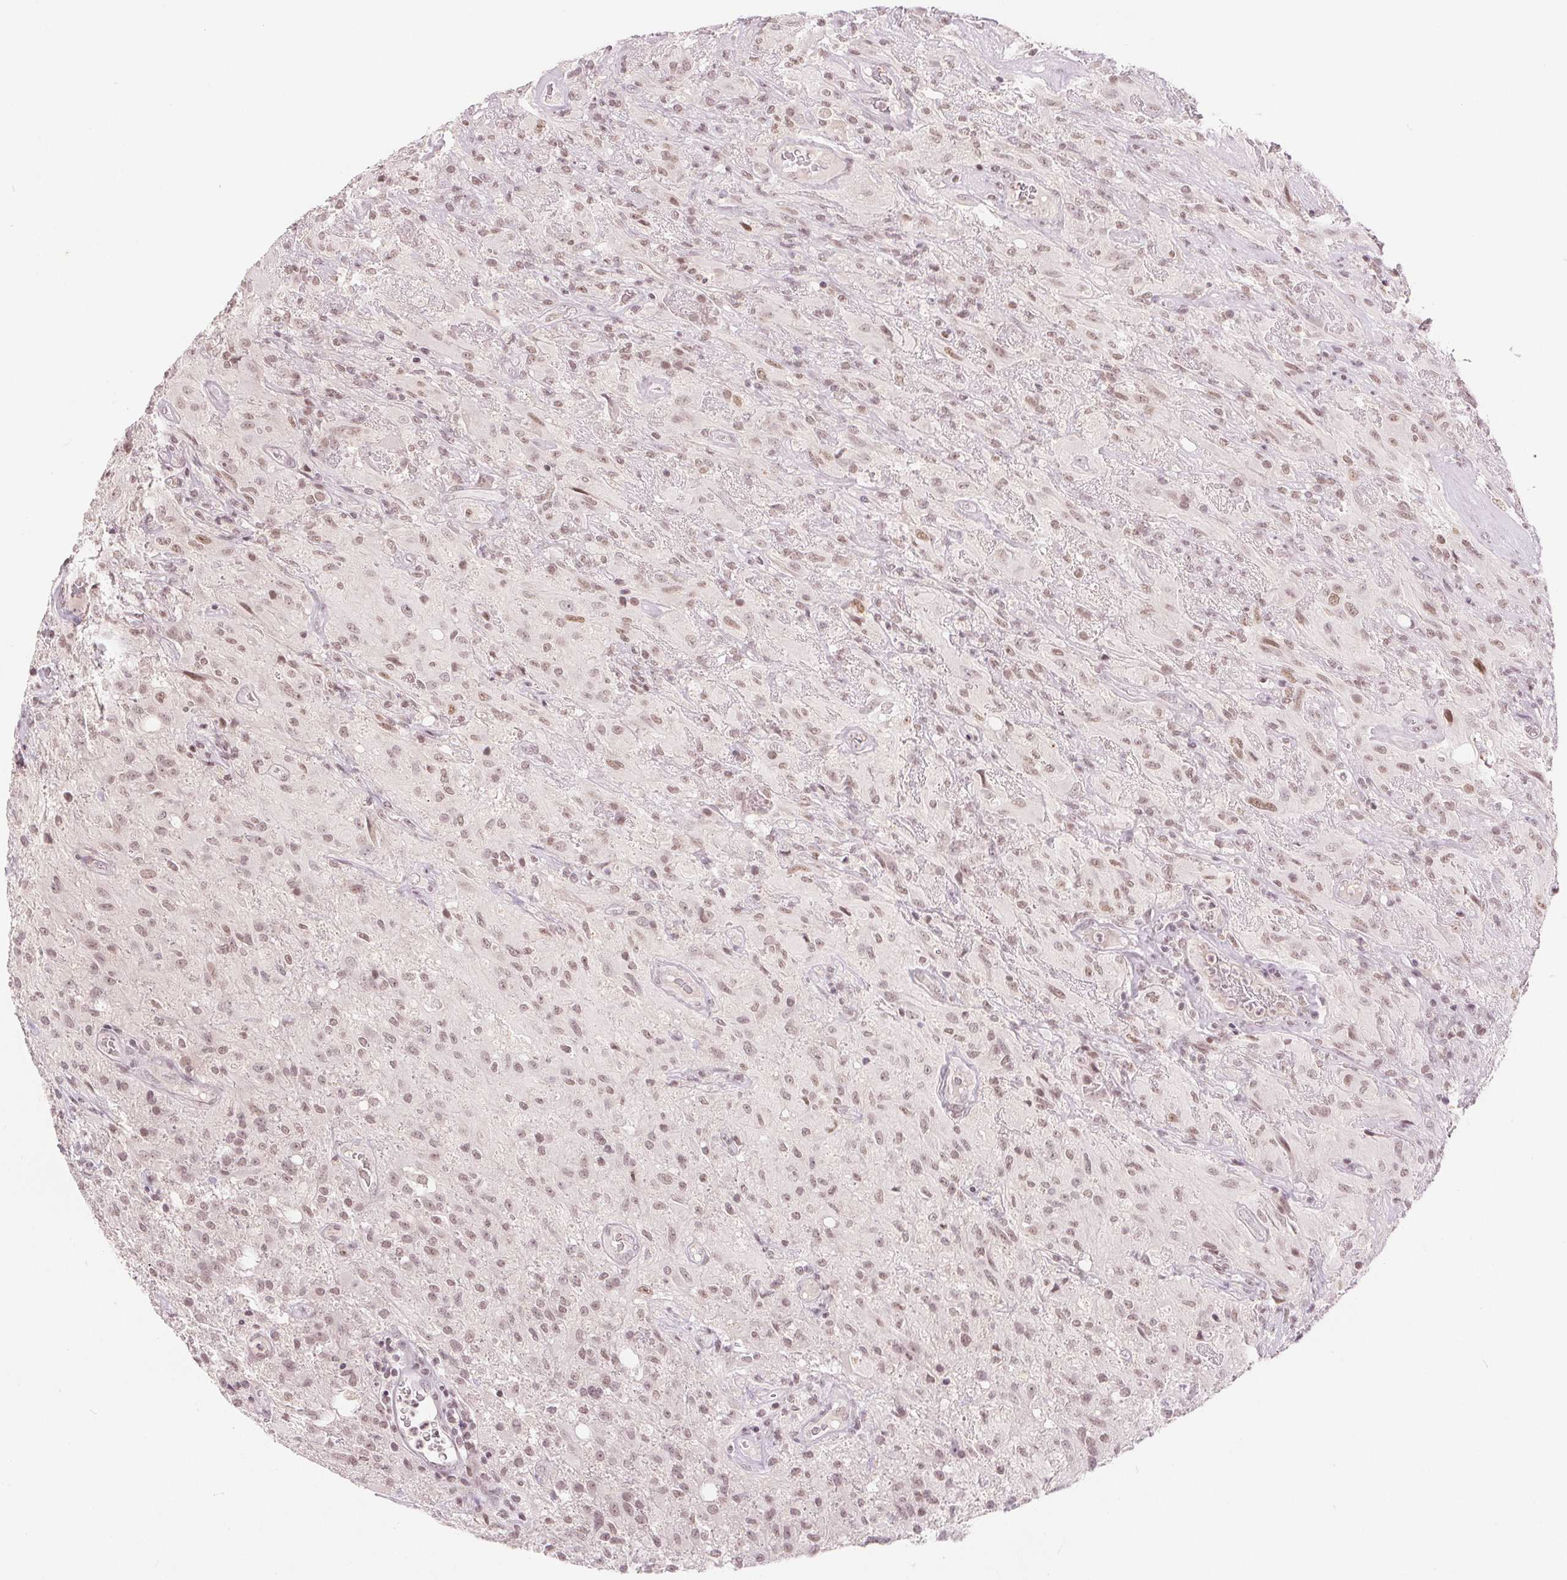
{"staining": {"intensity": "weak", "quantity": ">75%", "location": "nuclear"}, "tissue": "glioma", "cell_type": "Tumor cells", "image_type": "cancer", "snomed": [{"axis": "morphology", "description": "Glioma, malignant, High grade"}, {"axis": "topography", "description": "Brain"}], "caption": "IHC staining of malignant glioma (high-grade), which demonstrates low levels of weak nuclear staining in about >75% of tumor cells indicating weak nuclear protein staining. The staining was performed using DAB (brown) for protein detection and nuclei were counterstained in hematoxylin (blue).", "gene": "DEK", "patient": {"sex": "male", "age": 46}}